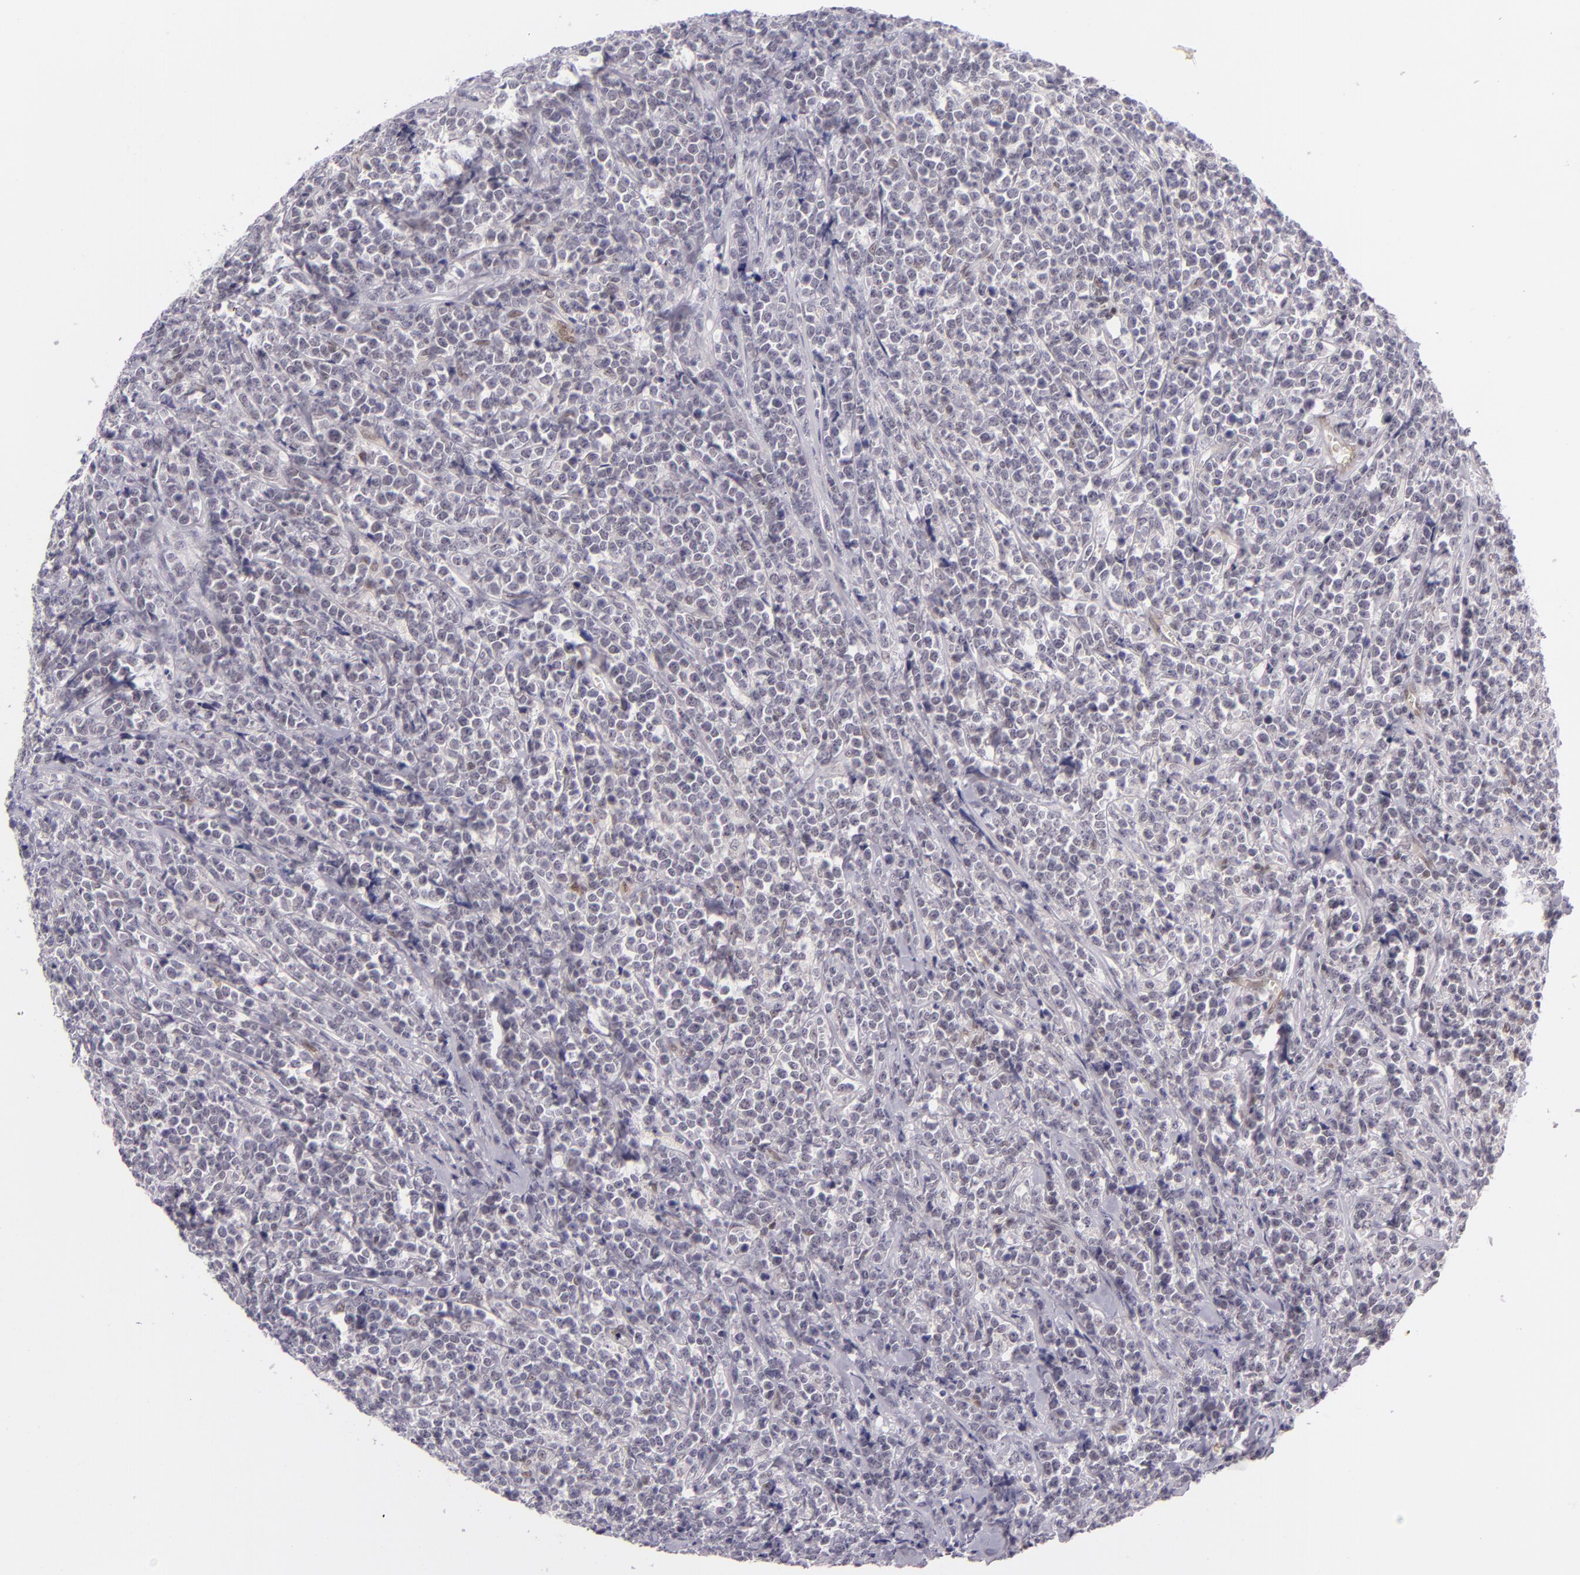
{"staining": {"intensity": "negative", "quantity": "none", "location": "none"}, "tissue": "lymphoma", "cell_type": "Tumor cells", "image_type": "cancer", "snomed": [{"axis": "morphology", "description": "Malignant lymphoma, non-Hodgkin's type, High grade"}, {"axis": "topography", "description": "Small intestine"}, {"axis": "topography", "description": "Colon"}], "caption": "Immunohistochemical staining of lymphoma exhibits no significant expression in tumor cells. (DAB (3,3'-diaminobenzidine) immunohistochemistry, high magnification).", "gene": "BCL3", "patient": {"sex": "male", "age": 8}}